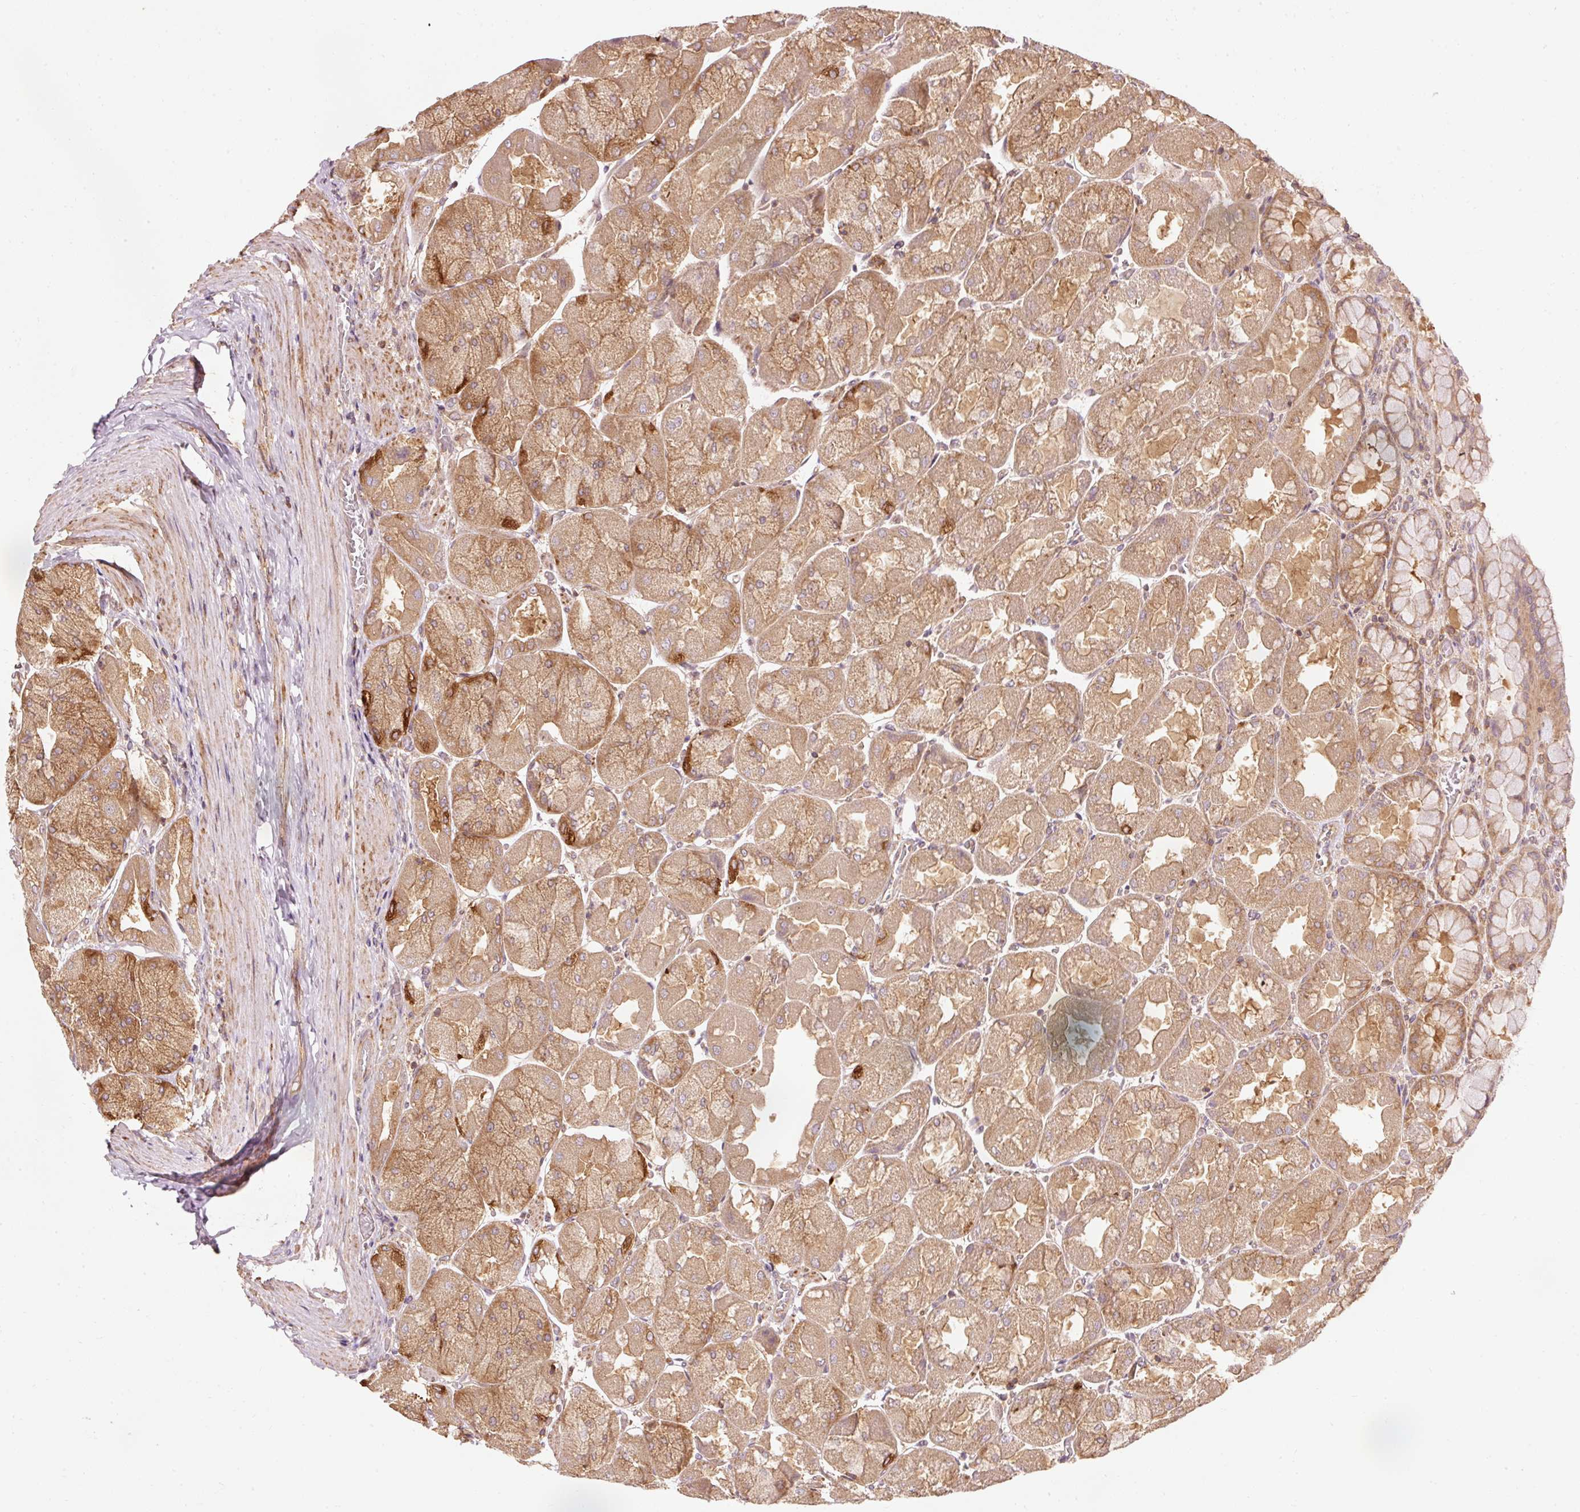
{"staining": {"intensity": "moderate", "quantity": ">75%", "location": "cytoplasmic/membranous"}, "tissue": "stomach", "cell_type": "Glandular cells", "image_type": "normal", "snomed": [{"axis": "morphology", "description": "Normal tissue, NOS"}, {"axis": "topography", "description": "Stomach"}], "caption": "Stomach stained for a protein shows moderate cytoplasmic/membranous positivity in glandular cells. (Brightfield microscopy of DAB IHC at high magnification).", "gene": "PDAP1", "patient": {"sex": "female", "age": 61}}